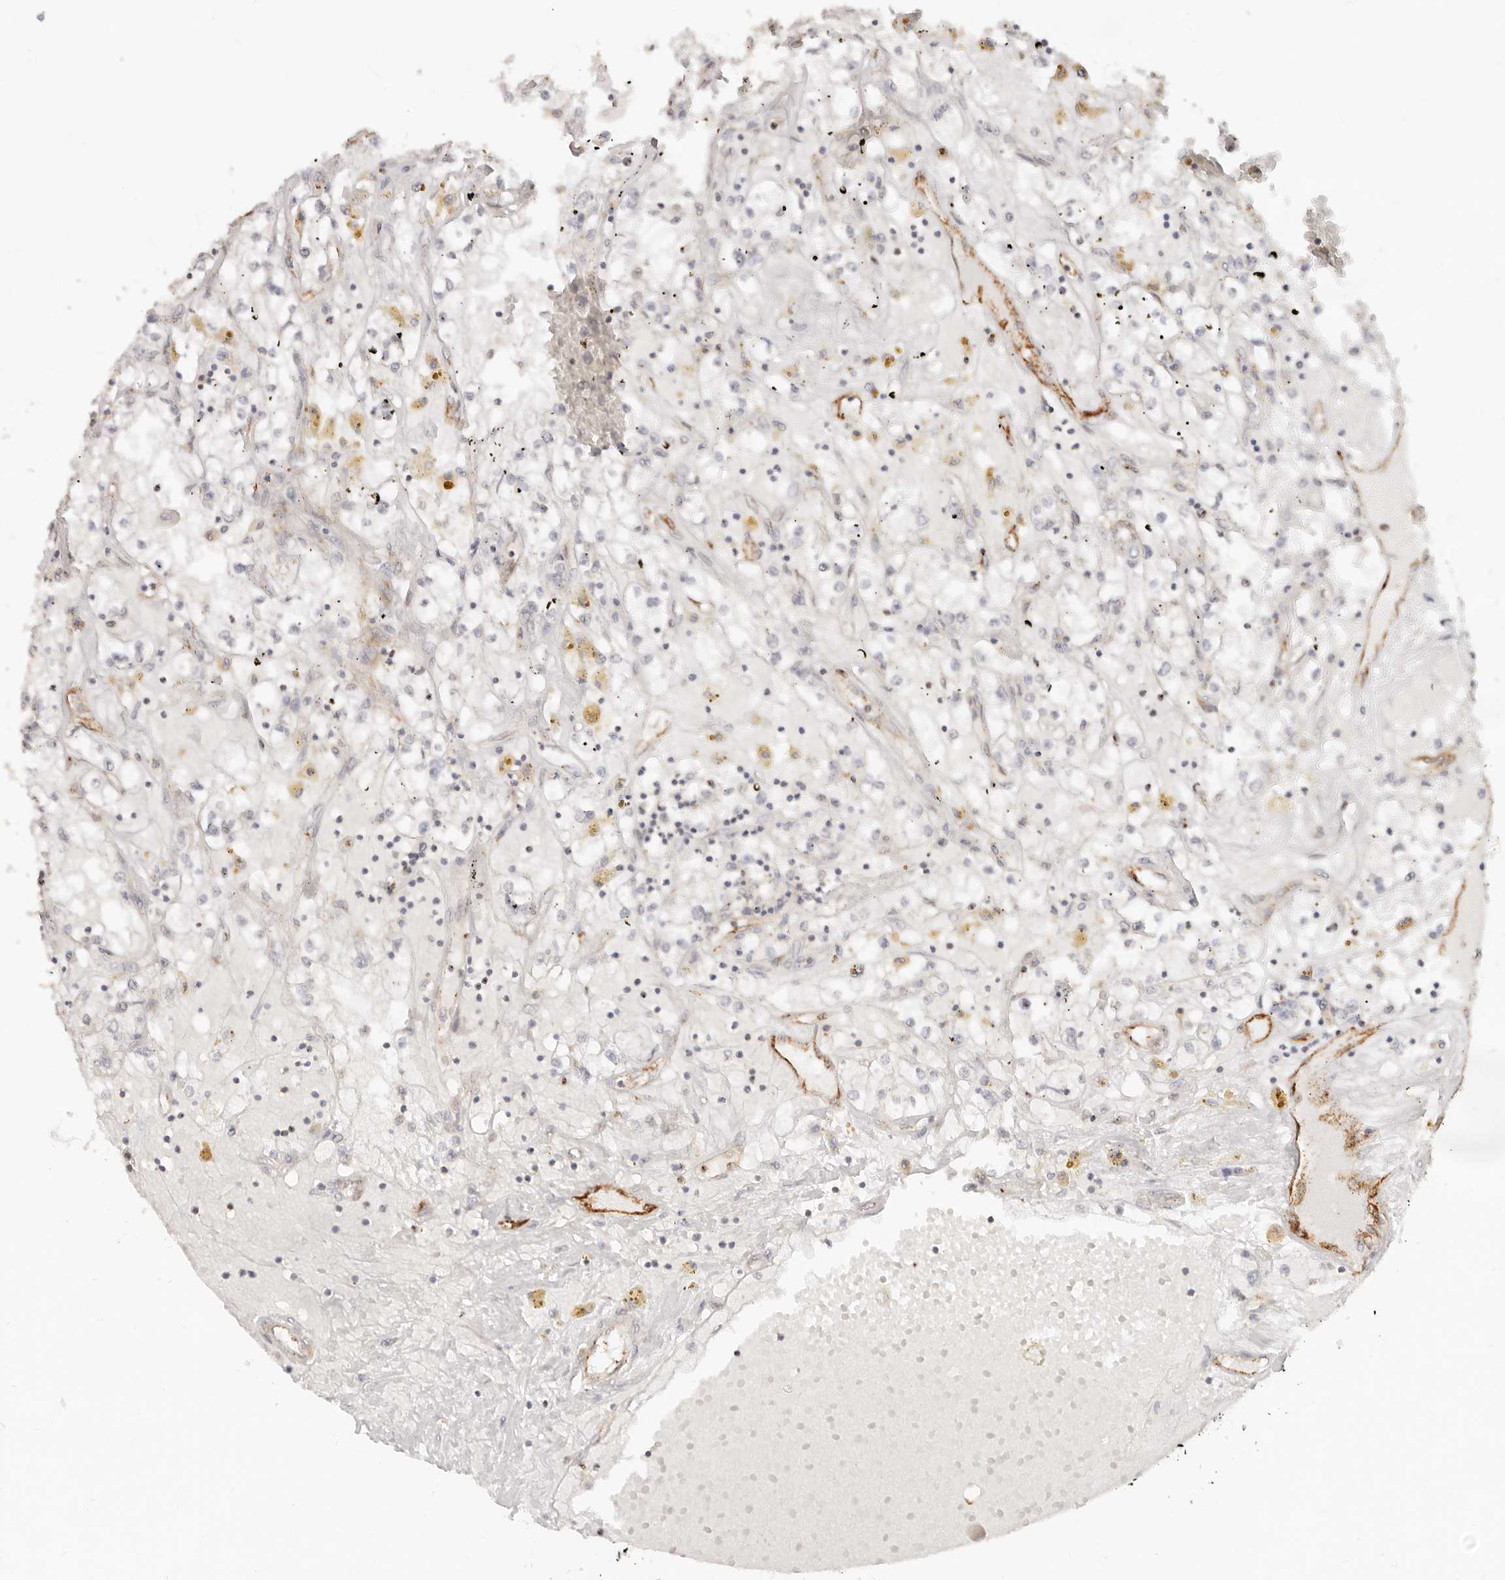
{"staining": {"intensity": "negative", "quantity": "none", "location": "none"}, "tissue": "renal cancer", "cell_type": "Tumor cells", "image_type": "cancer", "snomed": [{"axis": "morphology", "description": "Adenocarcinoma, NOS"}, {"axis": "topography", "description": "Kidney"}], "caption": "High magnification brightfield microscopy of renal adenocarcinoma stained with DAB (brown) and counterstained with hematoxylin (blue): tumor cells show no significant expression.", "gene": "SASS6", "patient": {"sex": "male", "age": 56}}